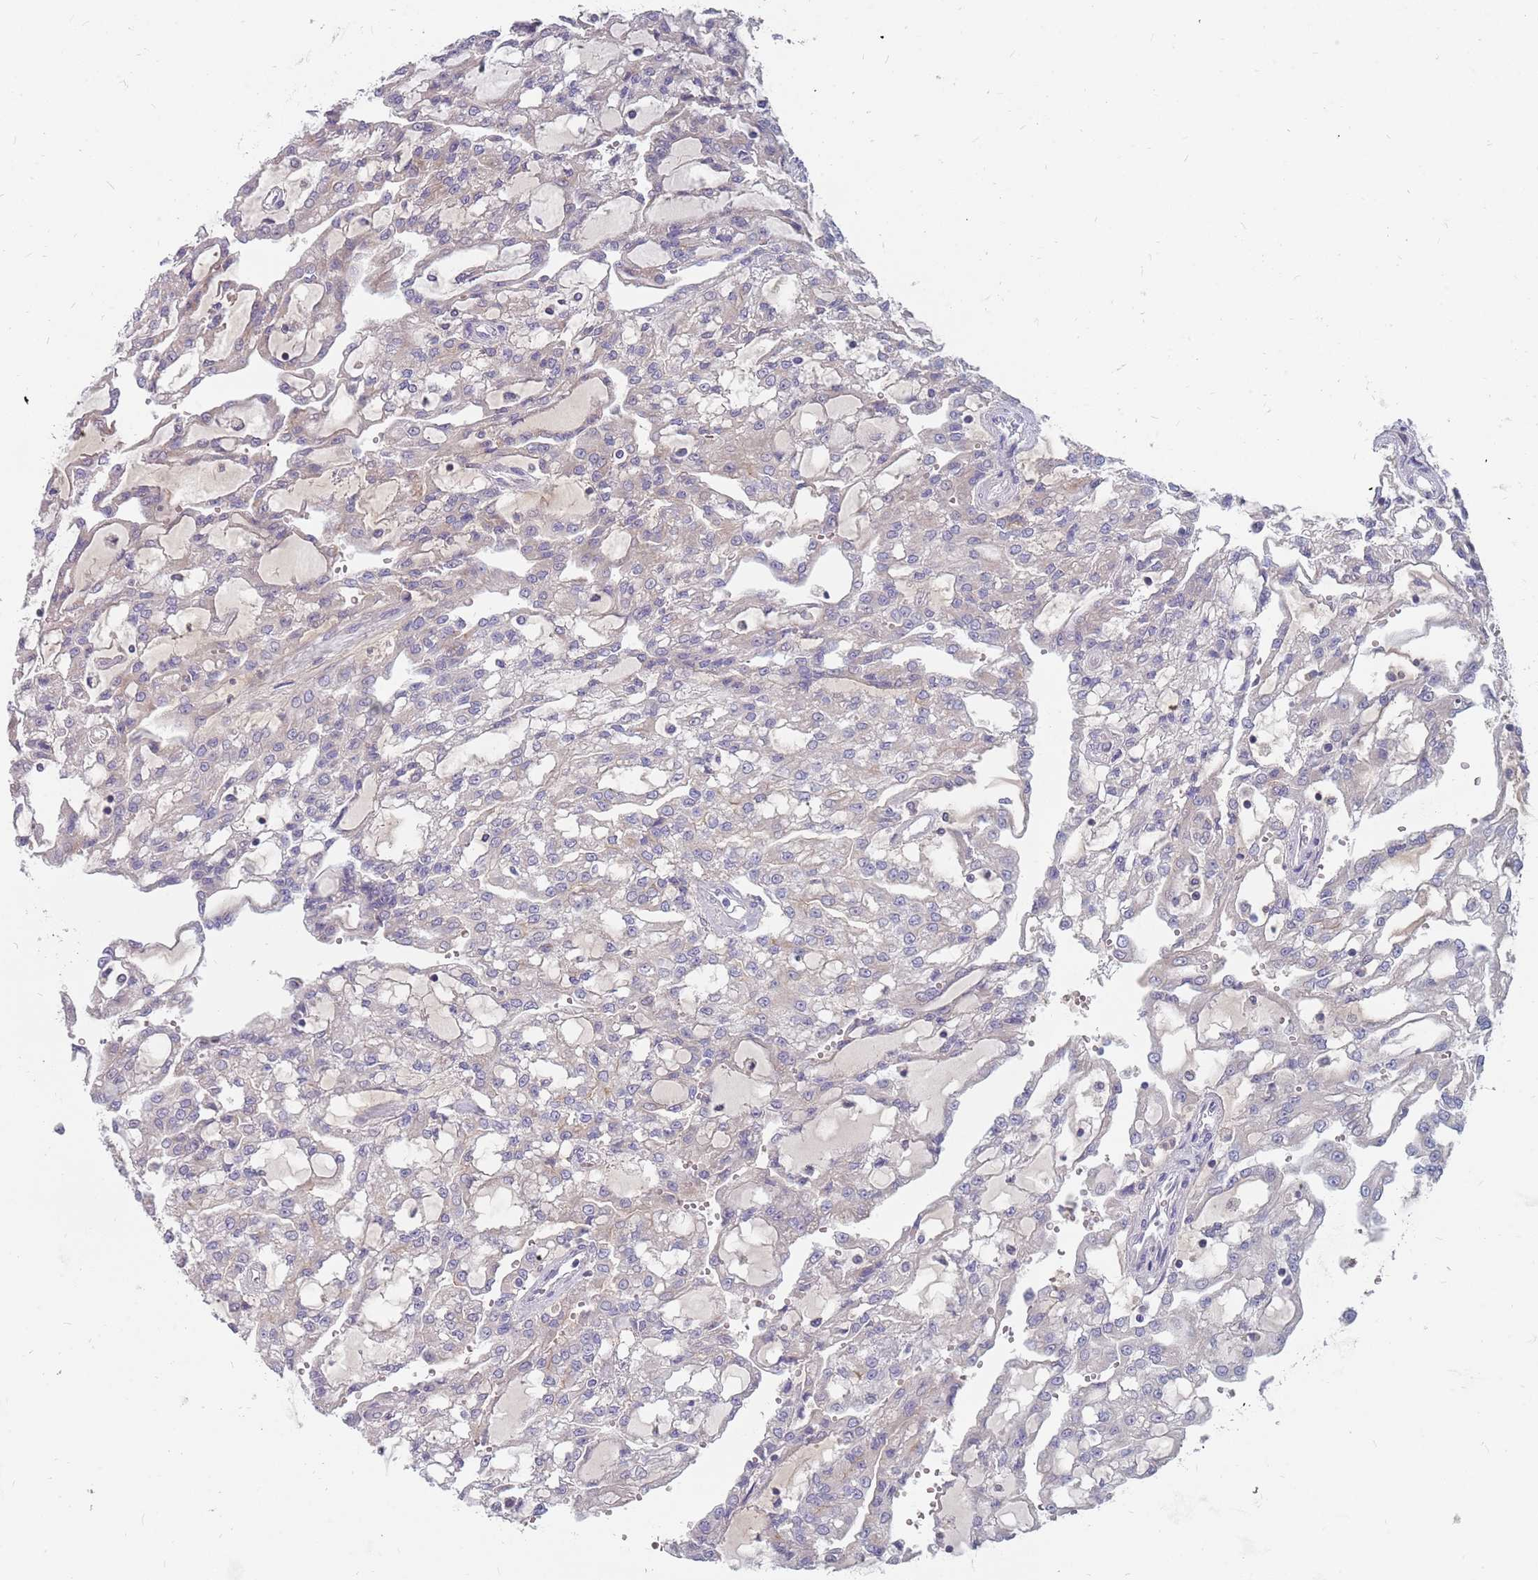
{"staining": {"intensity": "negative", "quantity": "none", "location": "none"}, "tissue": "renal cancer", "cell_type": "Tumor cells", "image_type": "cancer", "snomed": [{"axis": "morphology", "description": "Adenocarcinoma, NOS"}, {"axis": "topography", "description": "Kidney"}], "caption": "Human renal cancer stained for a protein using immunohistochemistry shows no expression in tumor cells.", "gene": "CMTR2", "patient": {"sex": "male", "age": 63}}